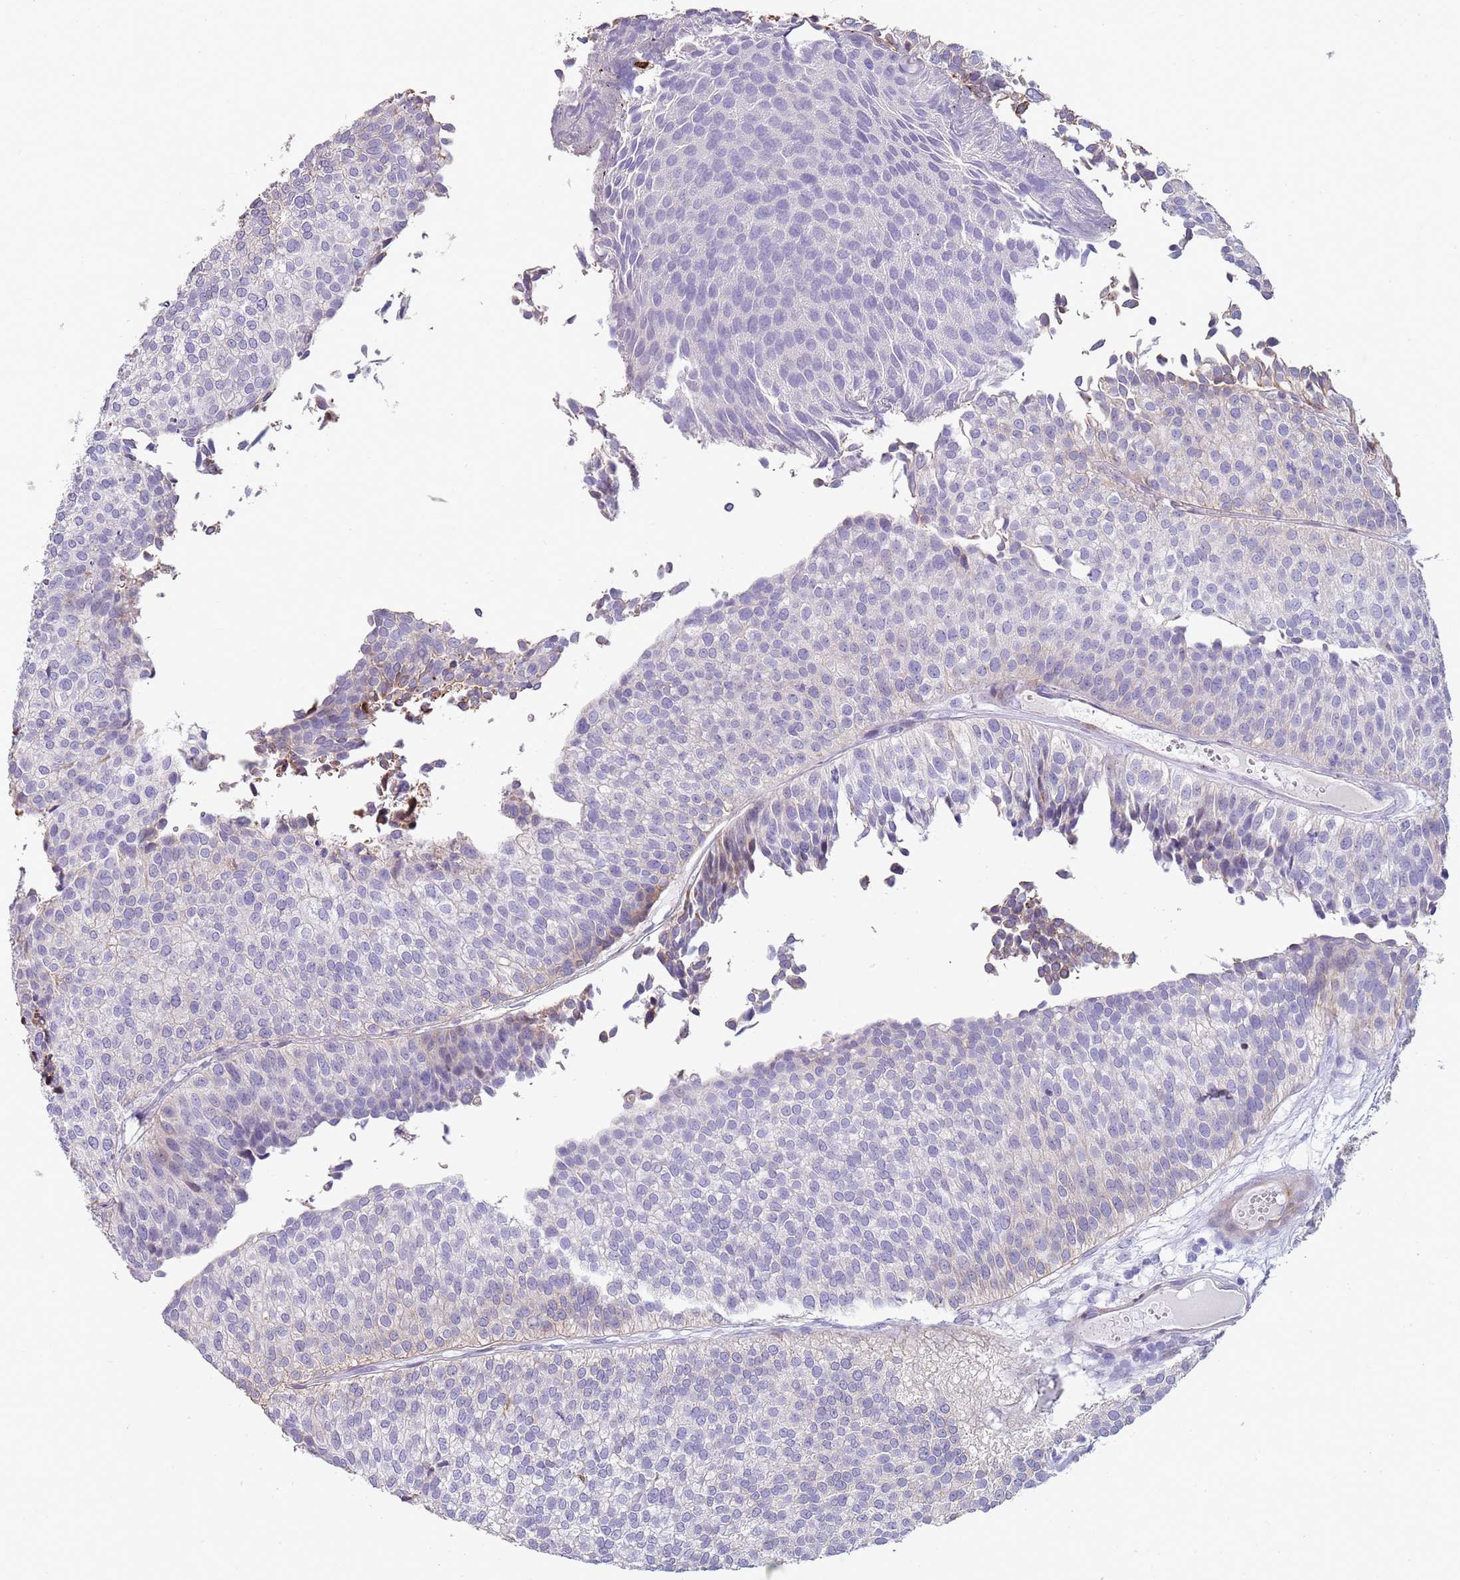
{"staining": {"intensity": "negative", "quantity": "none", "location": "none"}, "tissue": "urothelial cancer", "cell_type": "Tumor cells", "image_type": "cancer", "snomed": [{"axis": "morphology", "description": "Urothelial carcinoma, Low grade"}, {"axis": "topography", "description": "Urinary bladder"}], "caption": "A histopathology image of human low-grade urothelial carcinoma is negative for staining in tumor cells.", "gene": "NBPF3", "patient": {"sex": "male", "age": 84}}